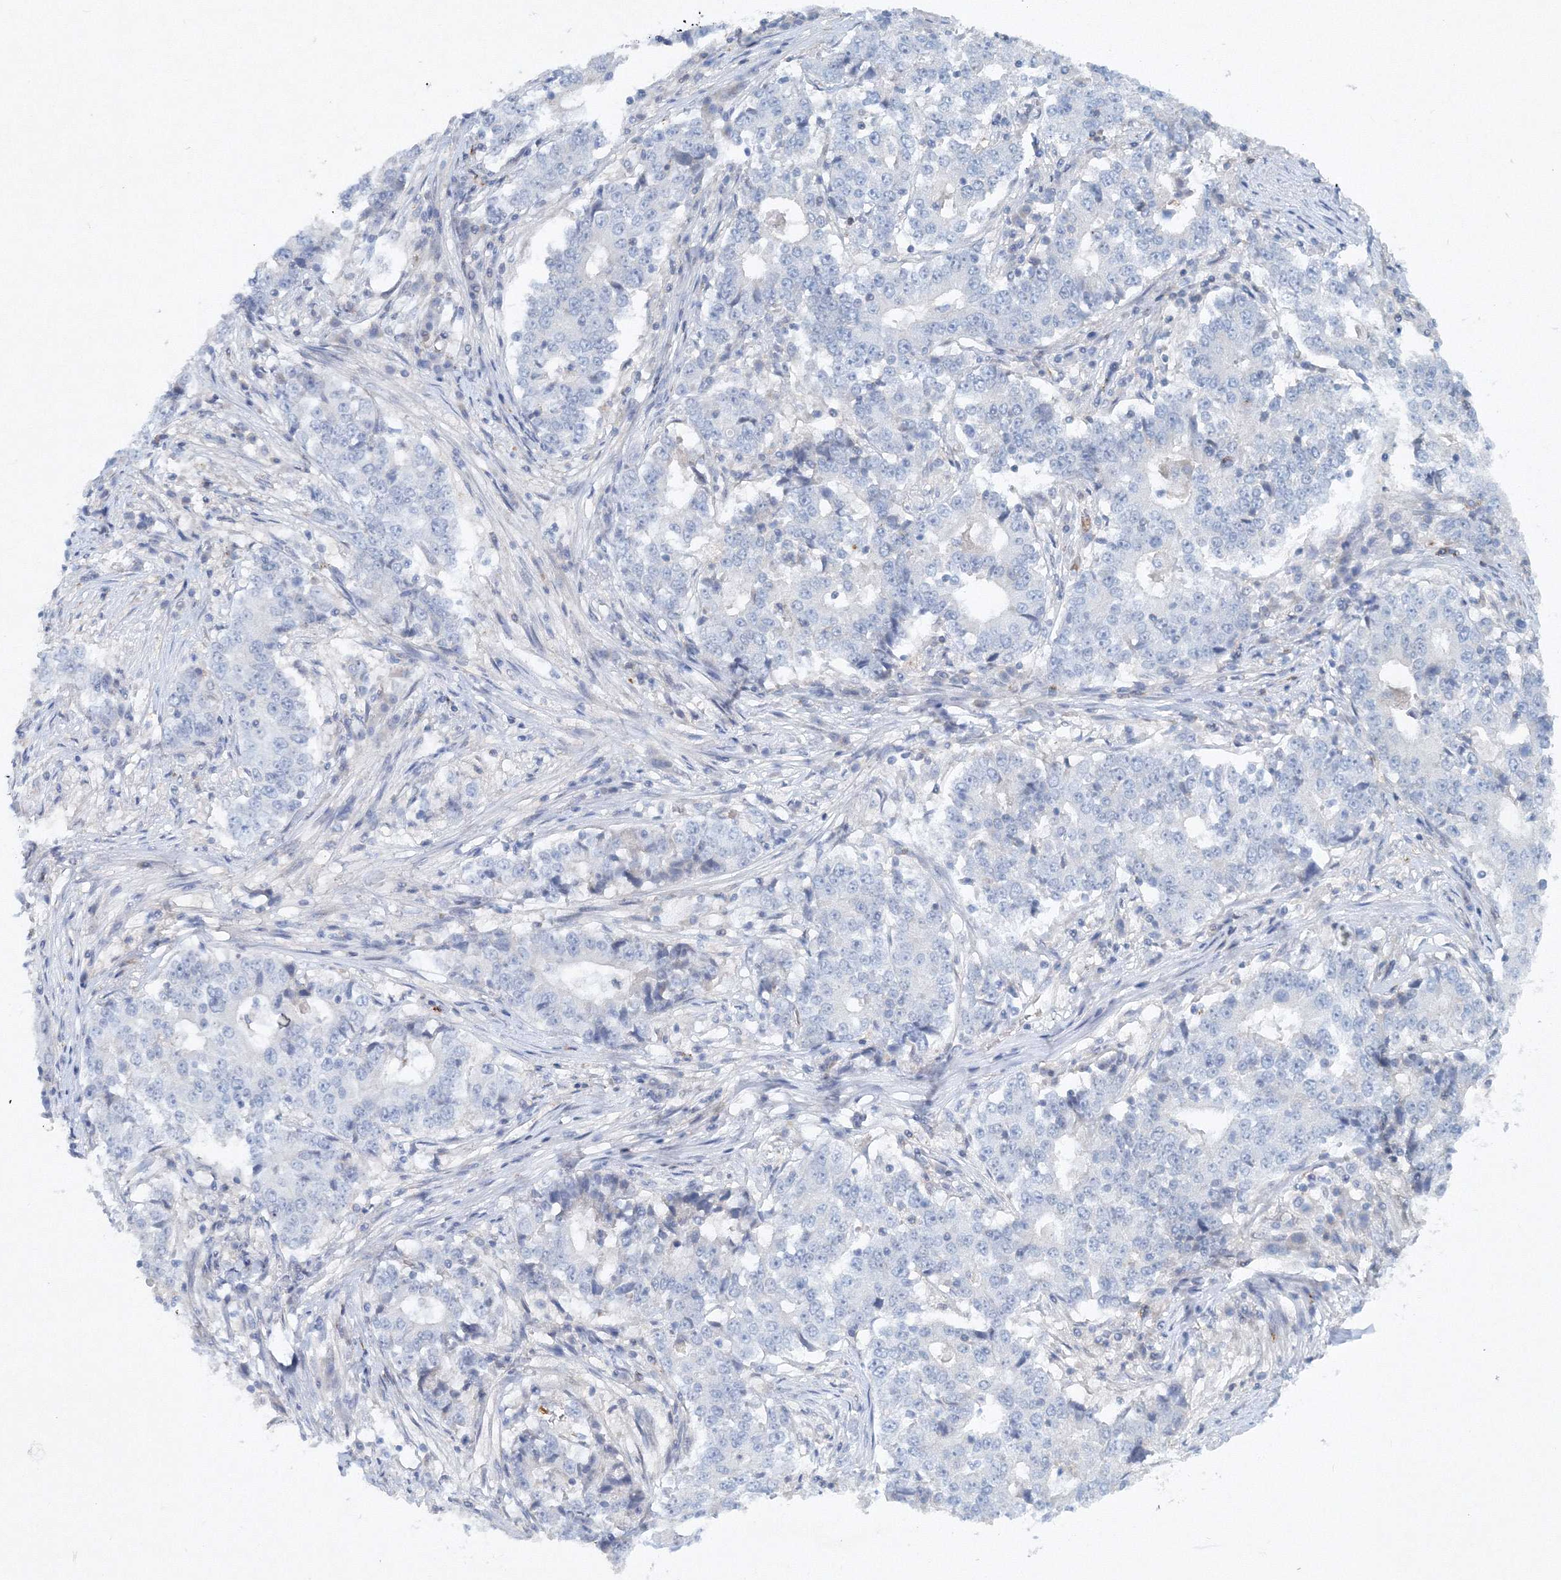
{"staining": {"intensity": "negative", "quantity": "none", "location": "none"}, "tissue": "stomach cancer", "cell_type": "Tumor cells", "image_type": "cancer", "snomed": [{"axis": "morphology", "description": "Adenocarcinoma, NOS"}, {"axis": "topography", "description": "Stomach"}], "caption": "Immunohistochemistry of adenocarcinoma (stomach) displays no positivity in tumor cells.", "gene": "SH3BP5", "patient": {"sex": "male", "age": 59}}